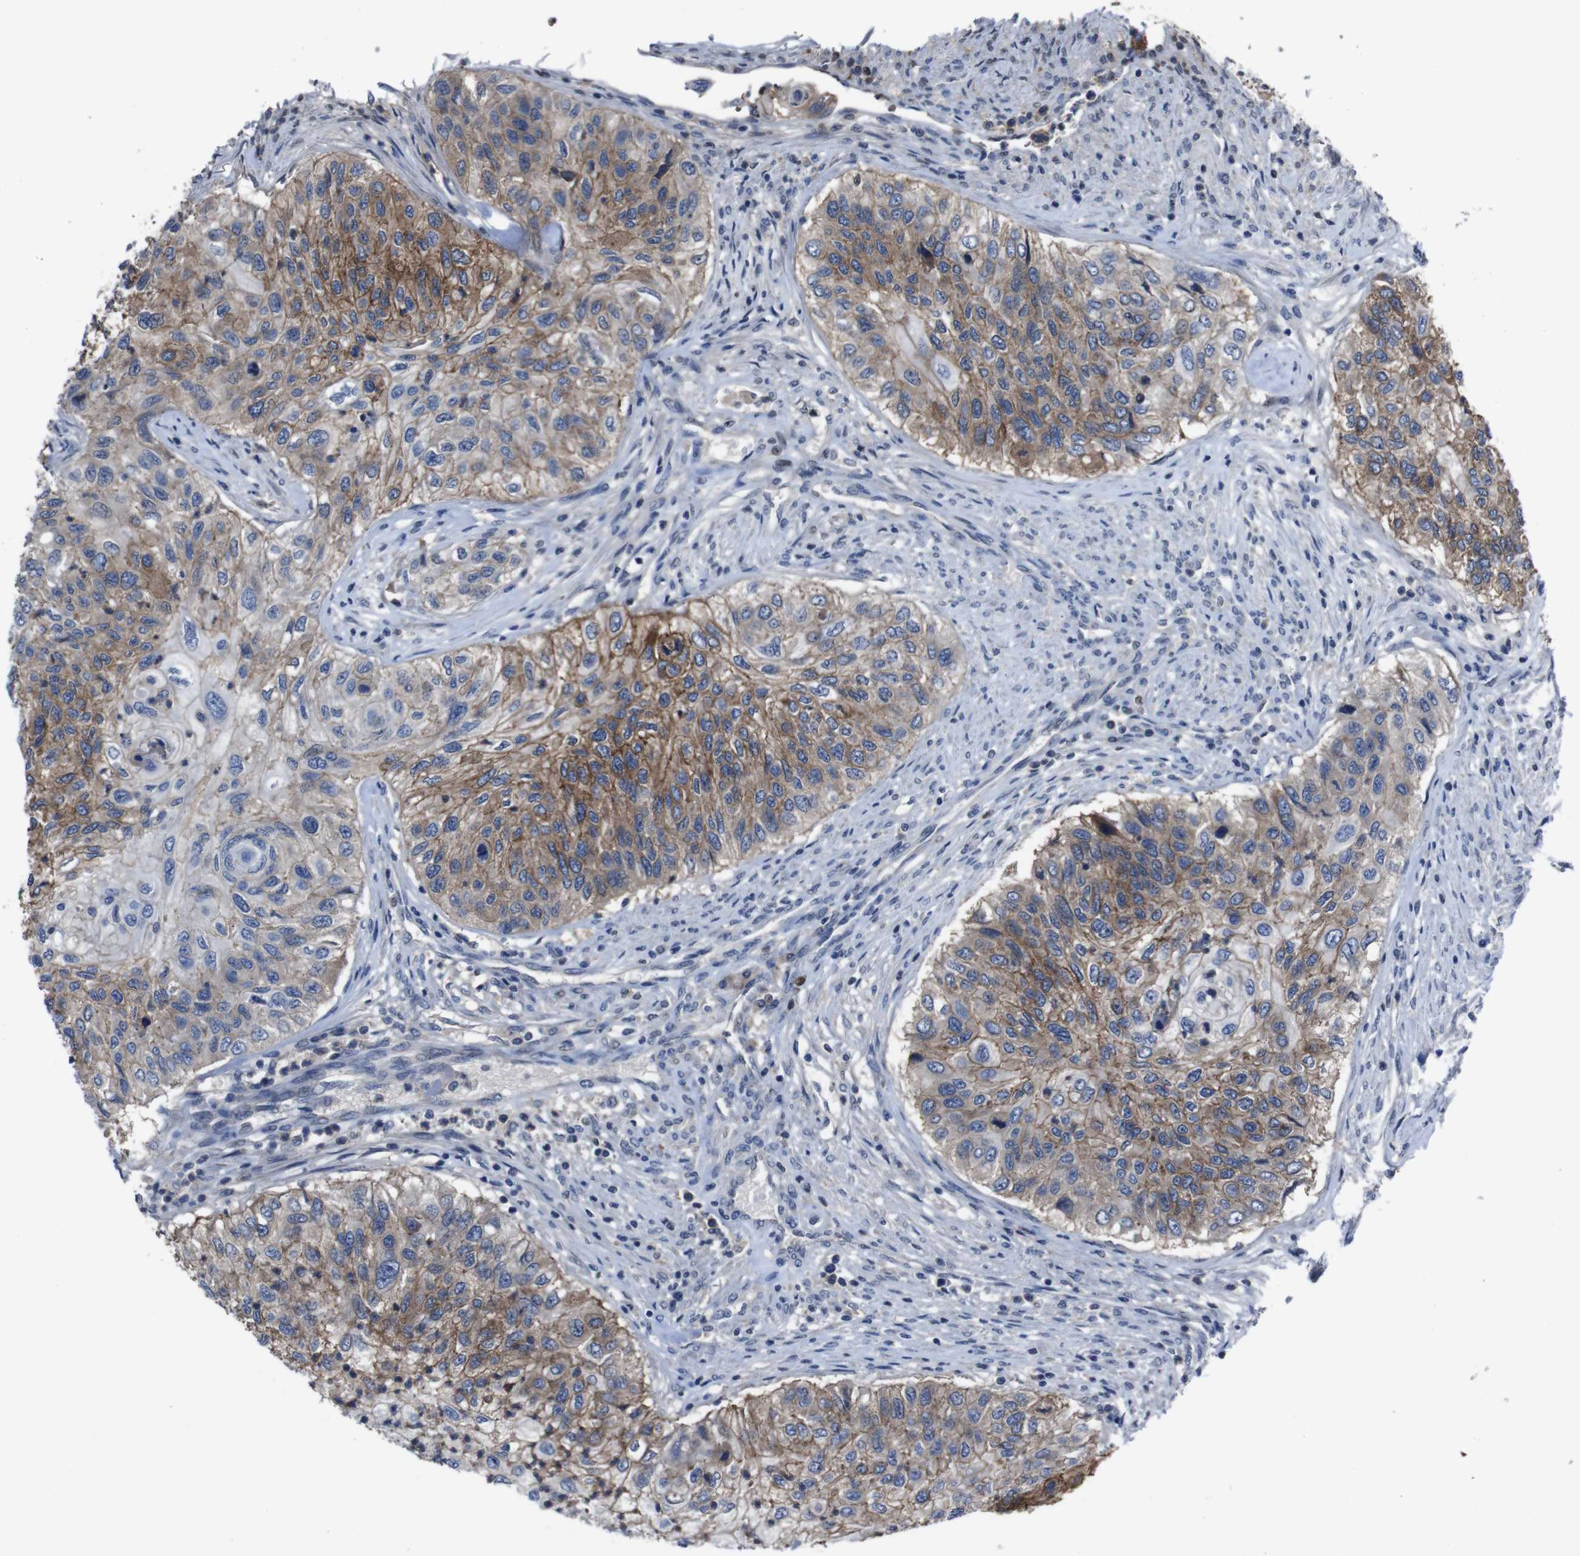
{"staining": {"intensity": "moderate", "quantity": ">75%", "location": "cytoplasmic/membranous"}, "tissue": "urothelial cancer", "cell_type": "Tumor cells", "image_type": "cancer", "snomed": [{"axis": "morphology", "description": "Urothelial carcinoma, High grade"}, {"axis": "topography", "description": "Urinary bladder"}], "caption": "Urothelial carcinoma (high-grade) stained for a protein (brown) shows moderate cytoplasmic/membranous positive positivity in about >75% of tumor cells.", "gene": "SEMA4B", "patient": {"sex": "female", "age": 60}}